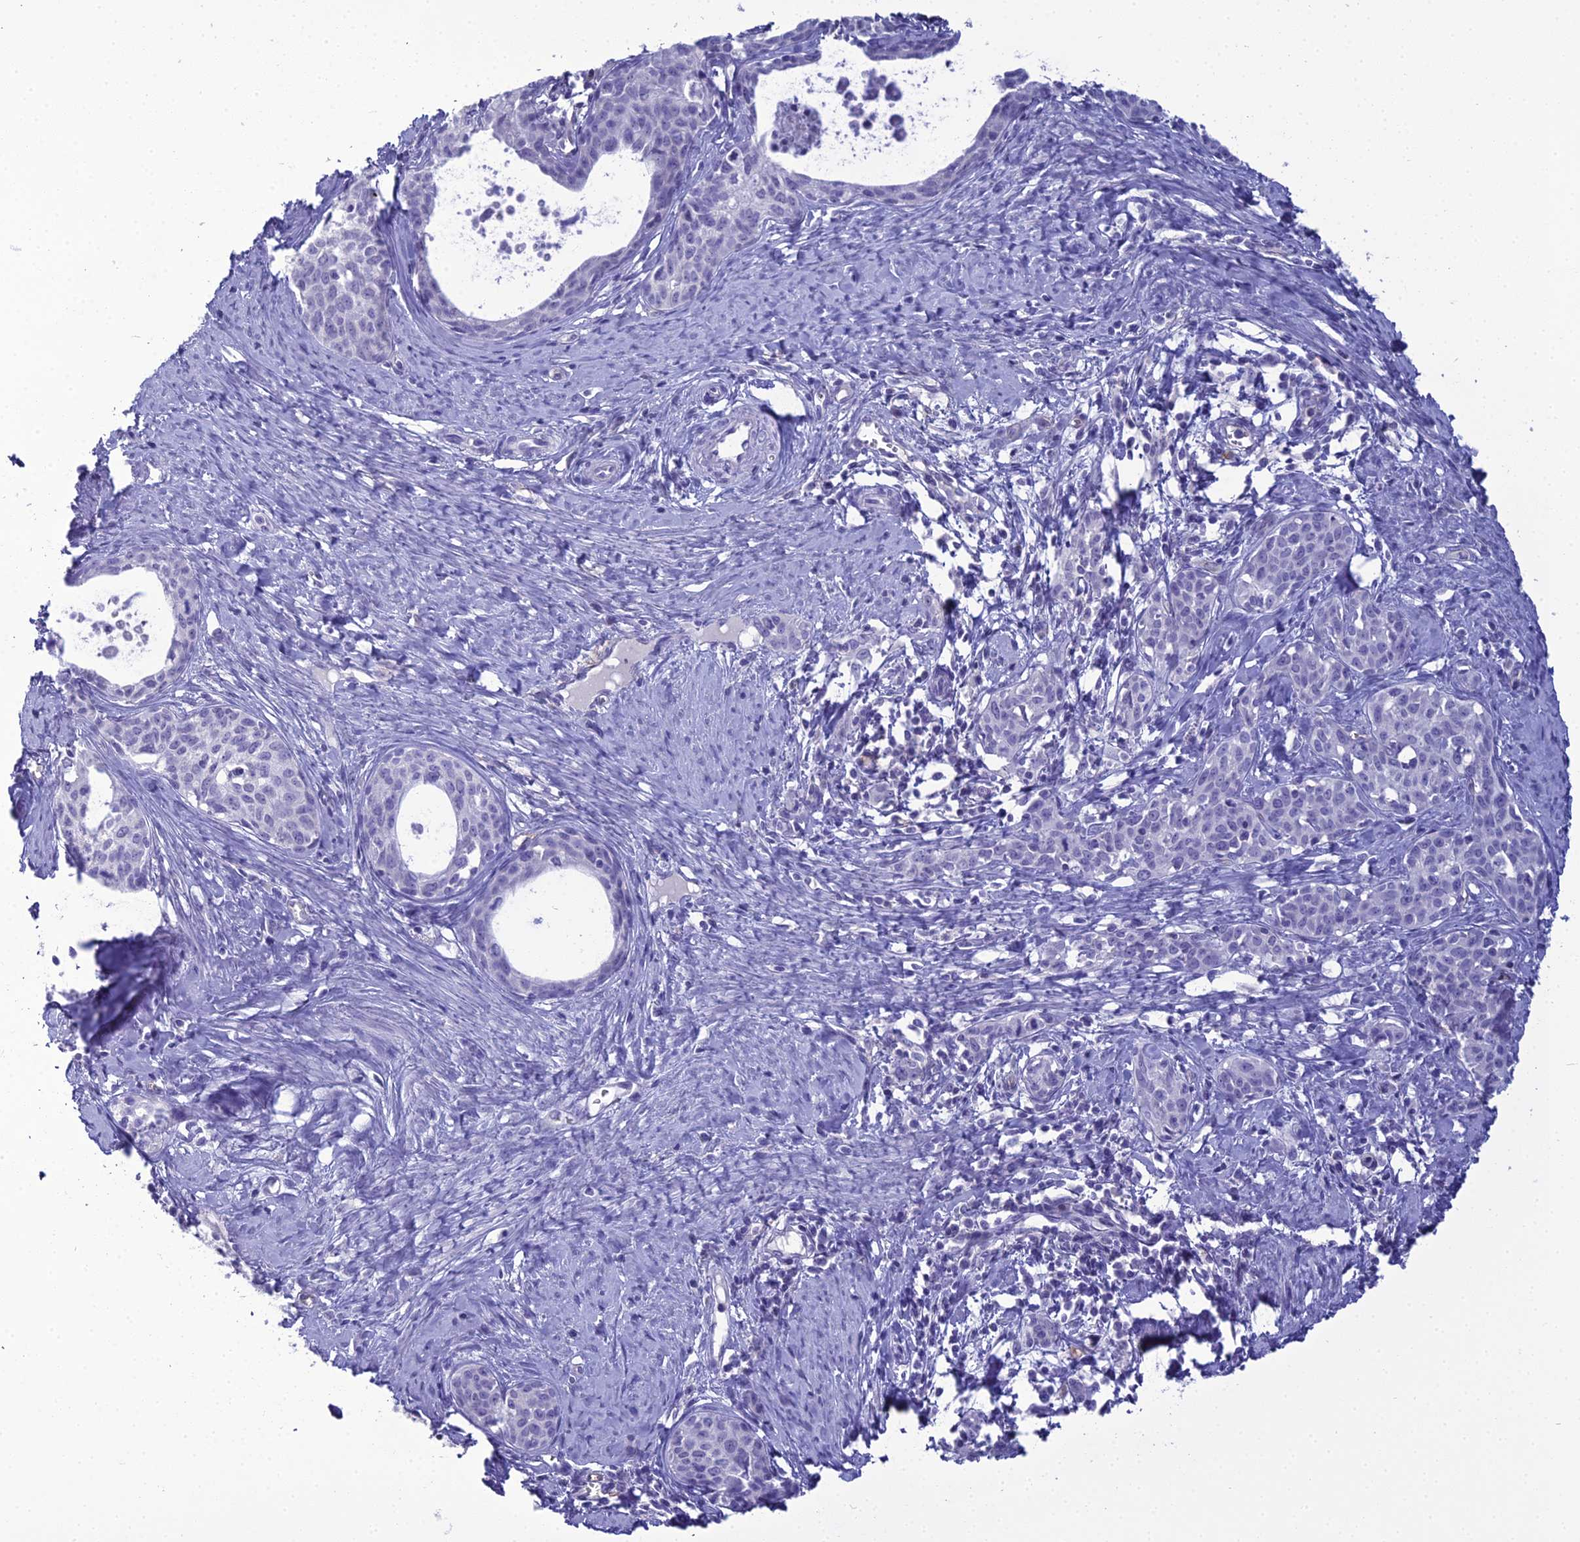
{"staining": {"intensity": "negative", "quantity": "none", "location": "none"}, "tissue": "cervical cancer", "cell_type": "Tumor cells", "image_type": "cancer", "snomed": [{"axis": "morphology", "description": "Squamous cell carcinoma, NOS"}, {"axis": "topography", "description": "Cervix"}], "caption": "The photomicrograph demonstrates no staining of tumor cells in cervical cancer (squamous cell carcinoma).", "gene": "ACE", "patient": {"sex": "female", "age": 52}}